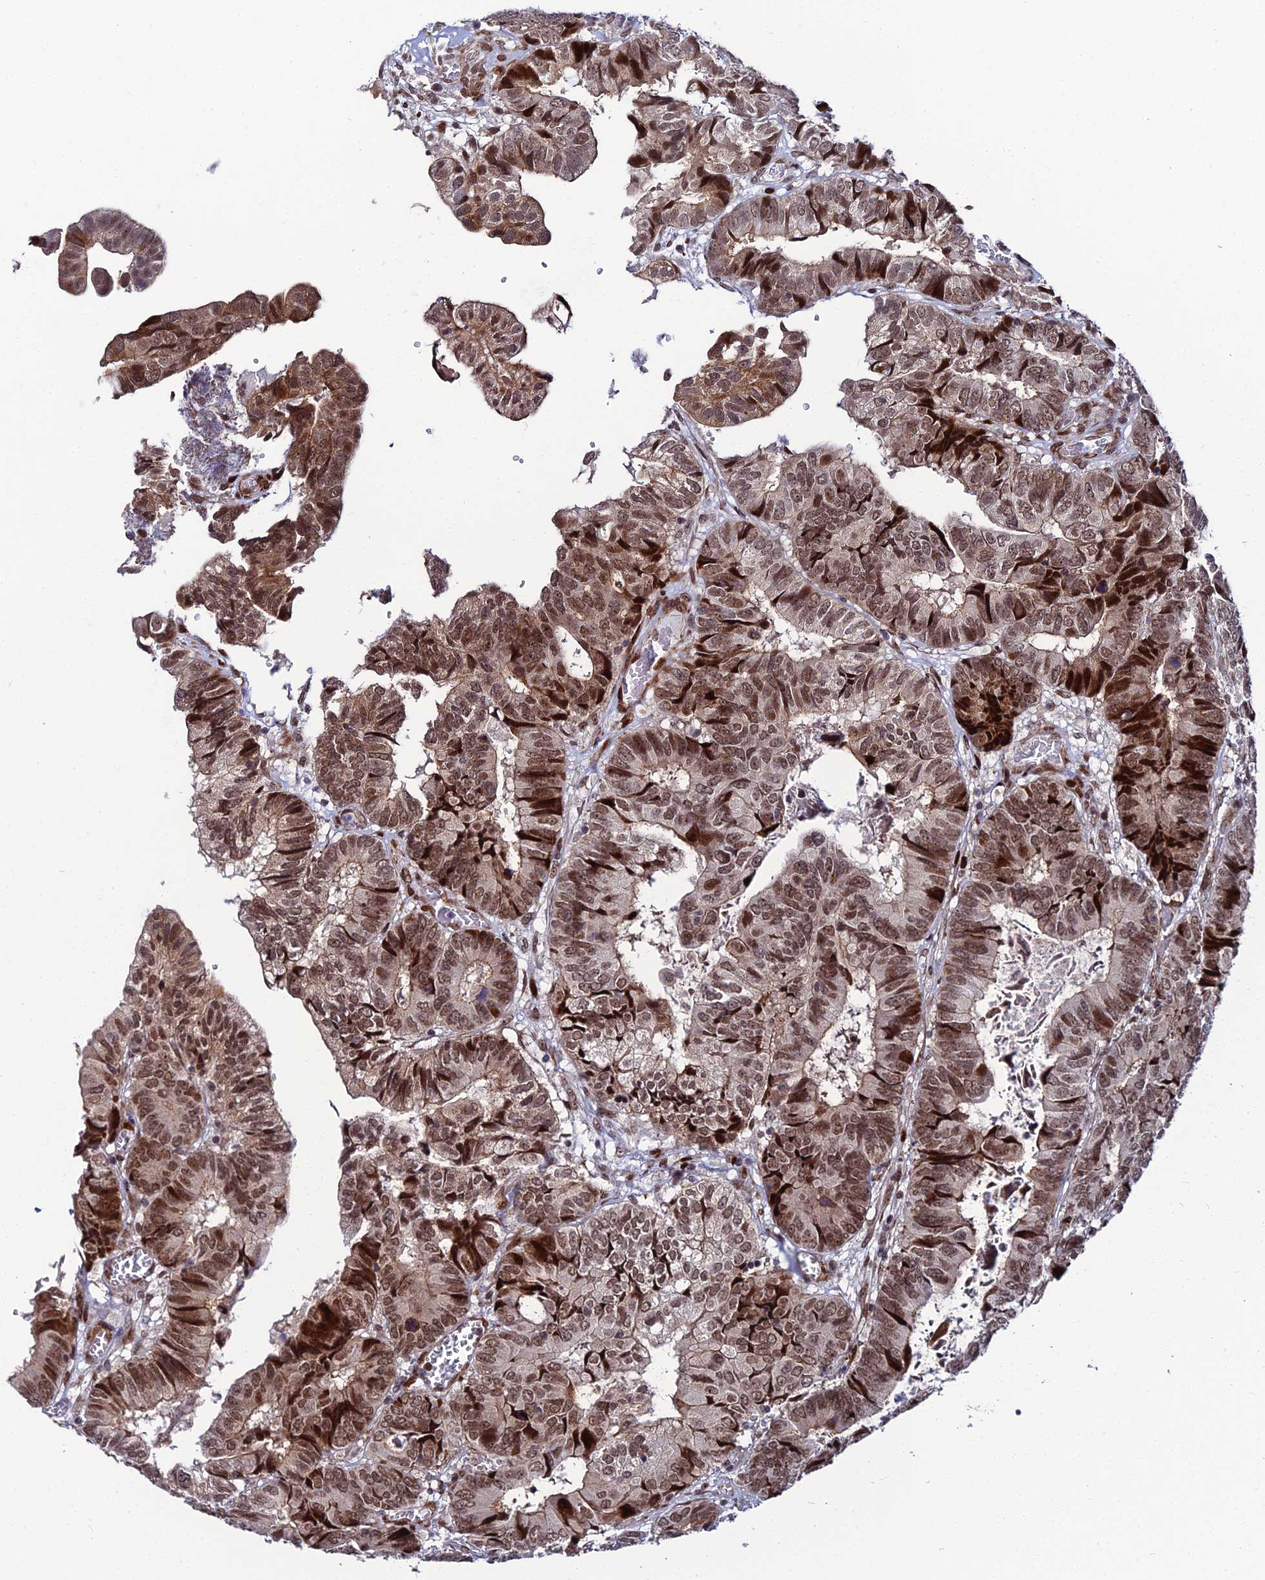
{"staining": {"intensity": "moderate", "quantity": ">75%", "location": "cytoplasmic/membranous,nuclear"}, "tissue": "colorectal cancer", "cell_type": "Tumor cells", "image_type": "cancer", "snomed": [{"axis": "morphology", "description": "Adenocarcinoma, NOS"}, {"axis": "topography", "description": "Colon"}], "caption": "Adenocarcinoma (colorectal) stained with DAB (3,3'-diaminobenzidine) immunohistochemistry (IHC) shows medium levels of moderate cytoplasmic/membranous and nuclear positivity in approximately >75% of tumor cells.", "gene": "ZNF668", "patient": {"sex": "male", "age": 85}}